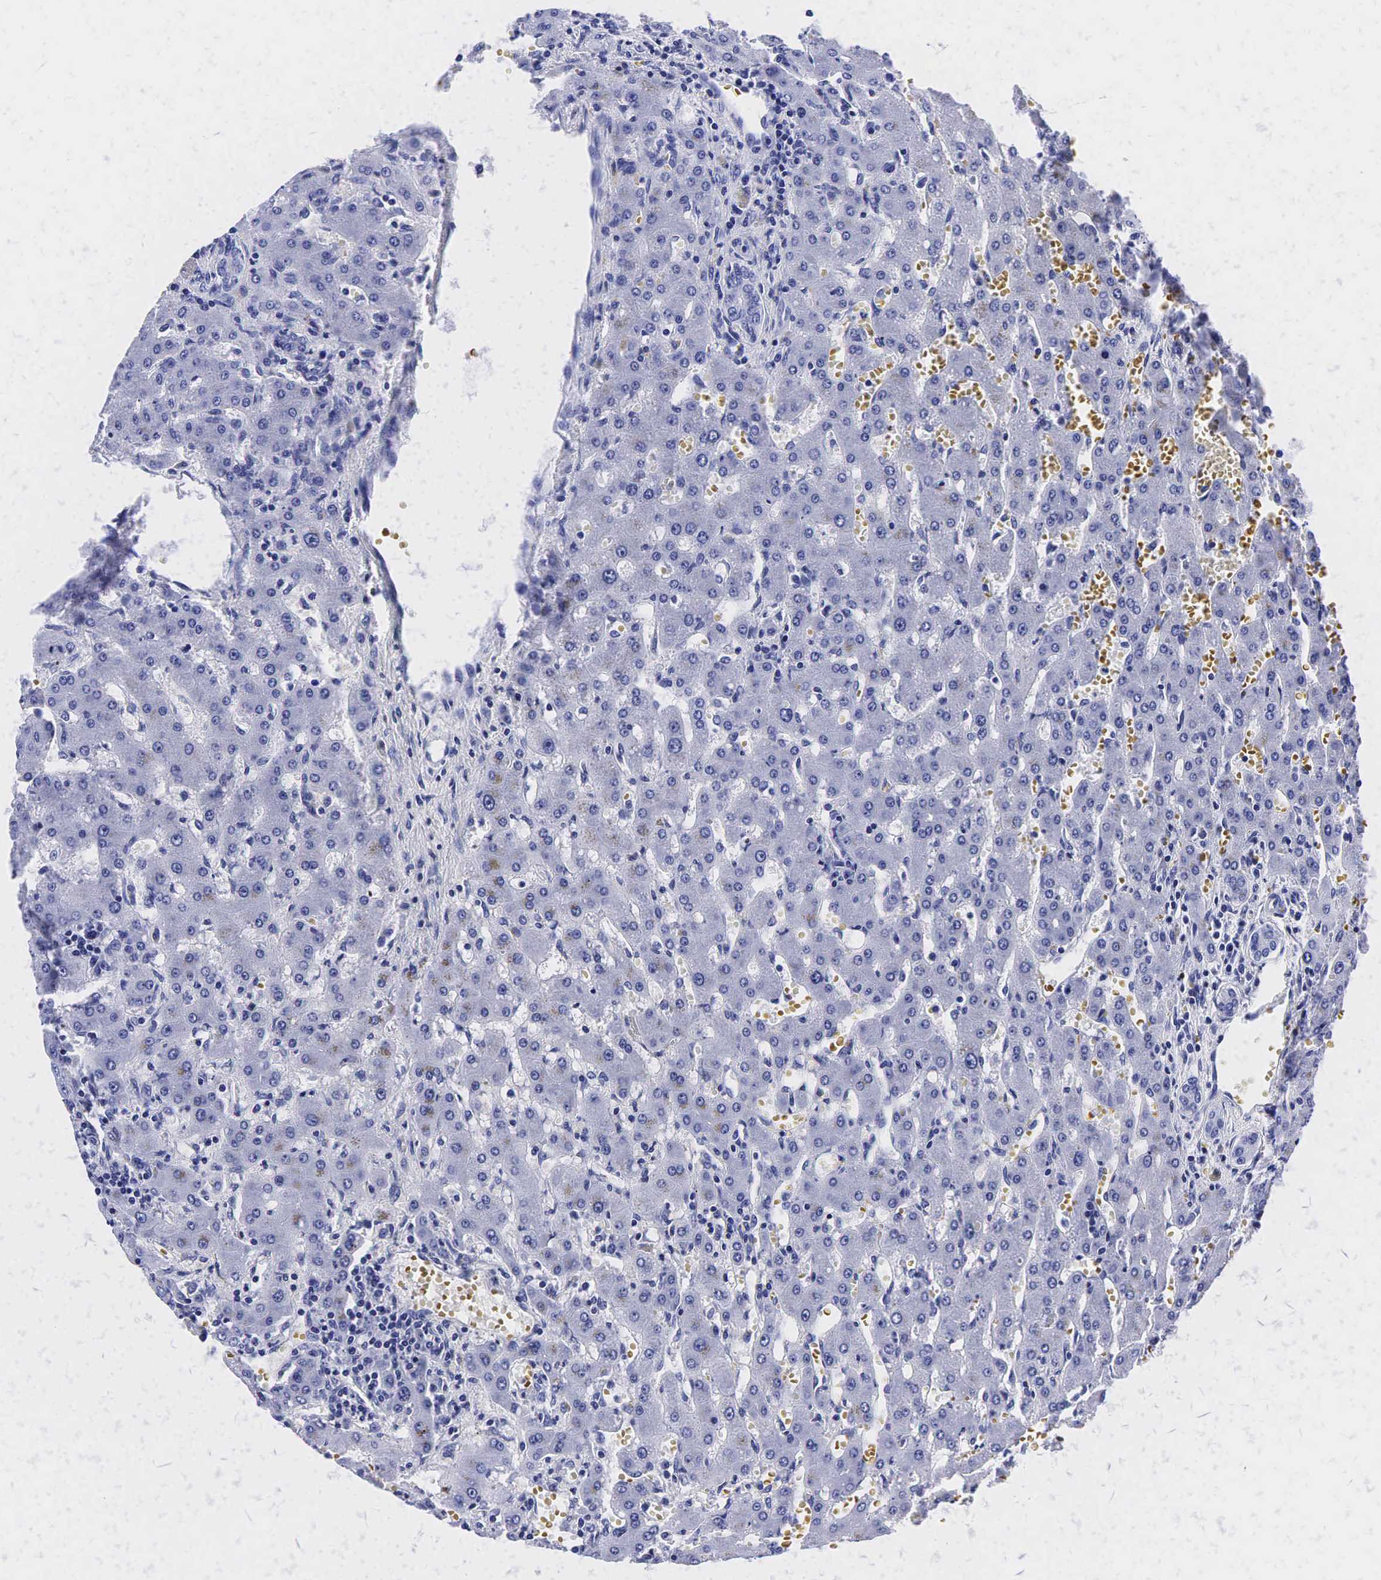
{"staining": {"intensity": "negative", "quantity": "none", "location": "none"}, "tissue": "liver", "cell_type": "Cholangiocytes", "image_type": "normal", "snomed": [{"axis": "morphology", "description": "Normal tissue, NOS"}, {"axis": "topography", "description": "Liver"}], "caption": "Immunohistochemistry image of normal liver: human liver stained with DAB (3,3'-diaminobenzidine) exhibits no significant protein positivity in cholangiocytes. (Immunohistochemistry (ihc), brightfield microscopy, high magnification).", "gene": "KLK3", "patient": {"sex": "female", "age": 30}}